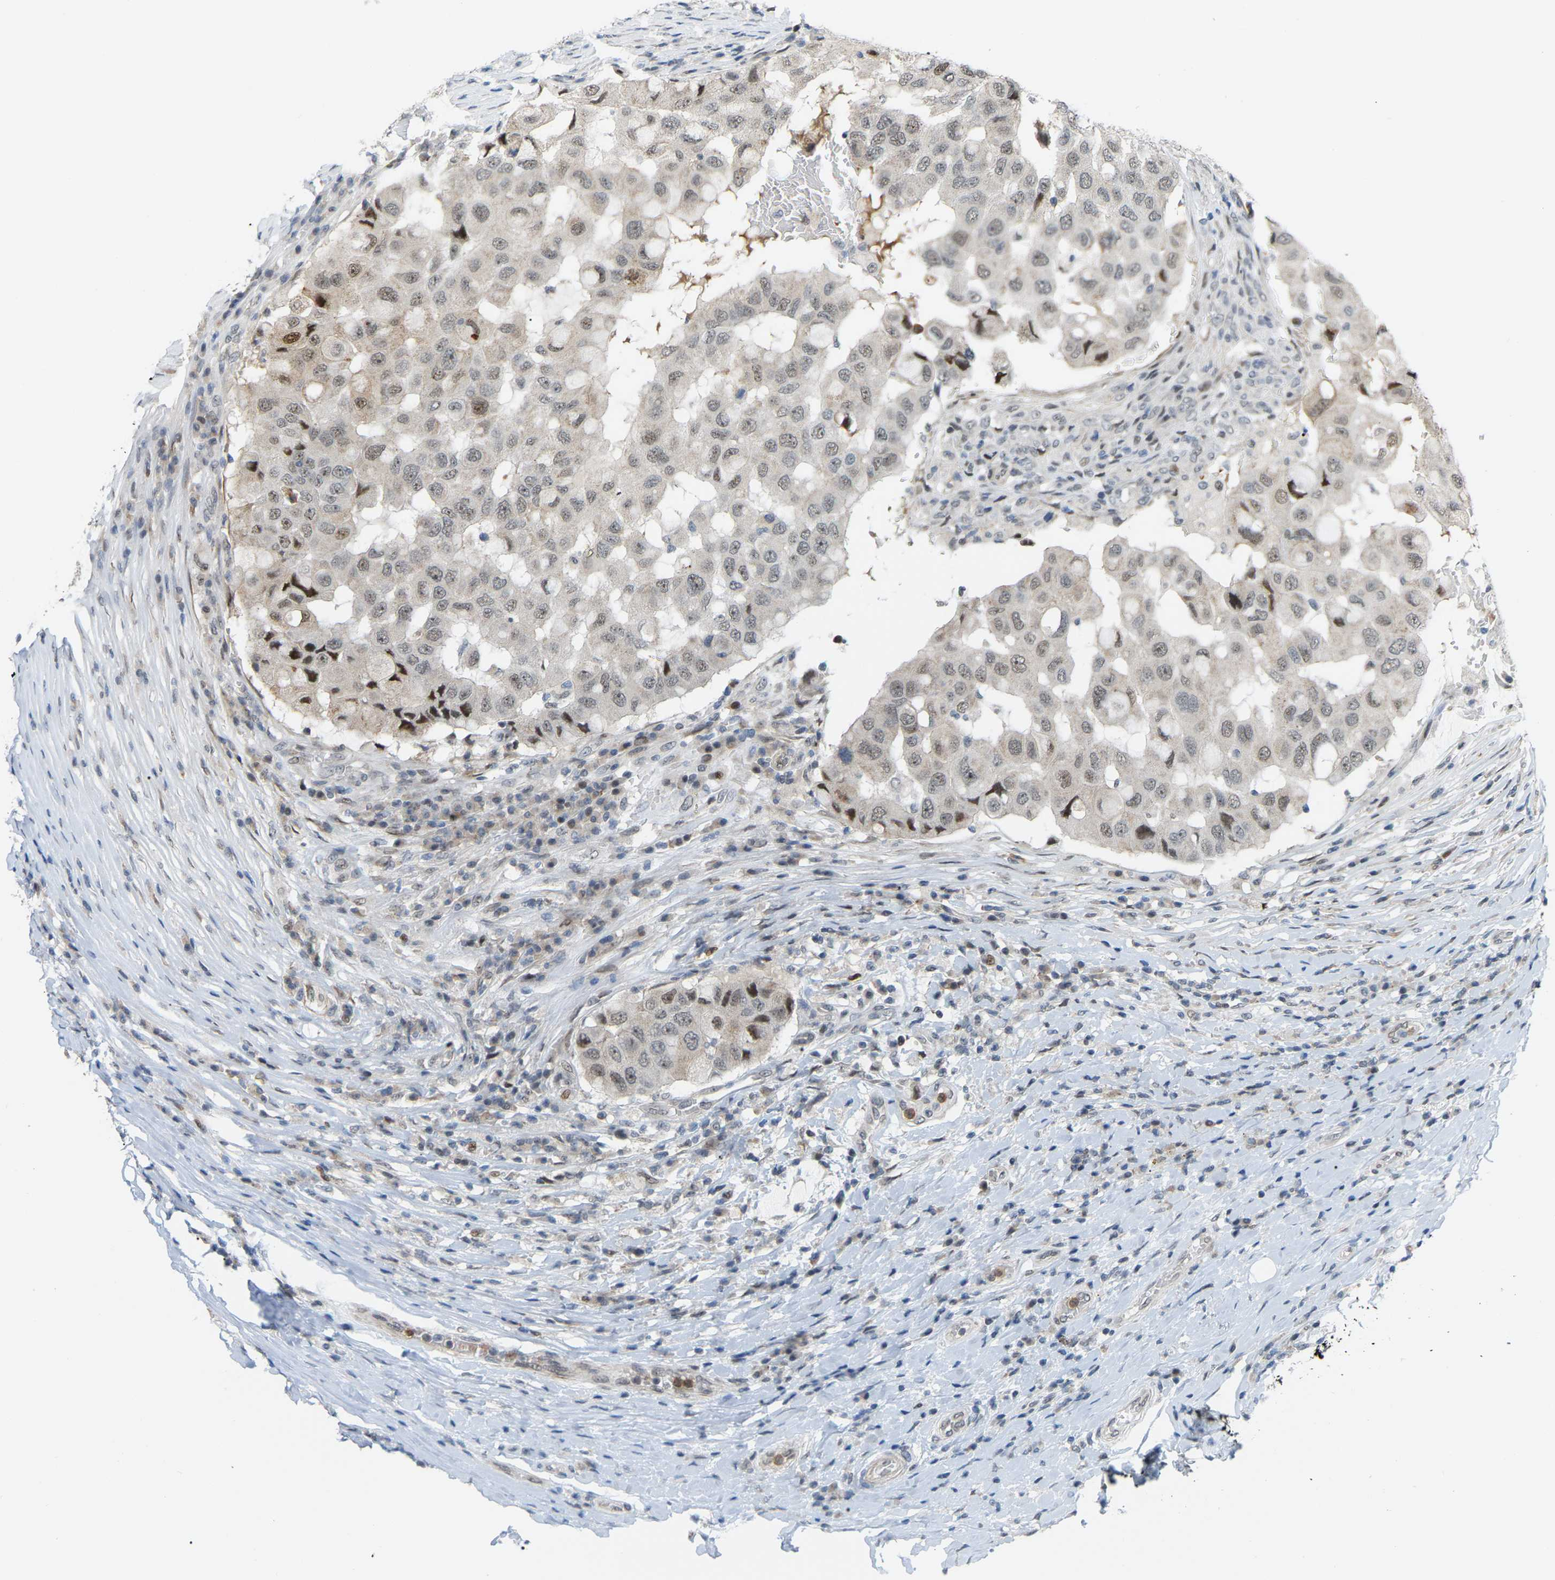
{"staining": {"intensity": "negative", "quantity": "none", "location": "none"}, "tissue": "breast cancer", "cell_type": "Tumor cells", "image_type": "cancer", "snomed": [{"axis": "morphology", "description": "Duct carcinoma"}, {"axis": "topography", "description": "Breast"}], "caption": "IHC of human breast cancer (intraductal carcinoma) exhibits no expression in tumor cells.", "gene": "CROT", "patient": {"sex": "female", "age": 27}}